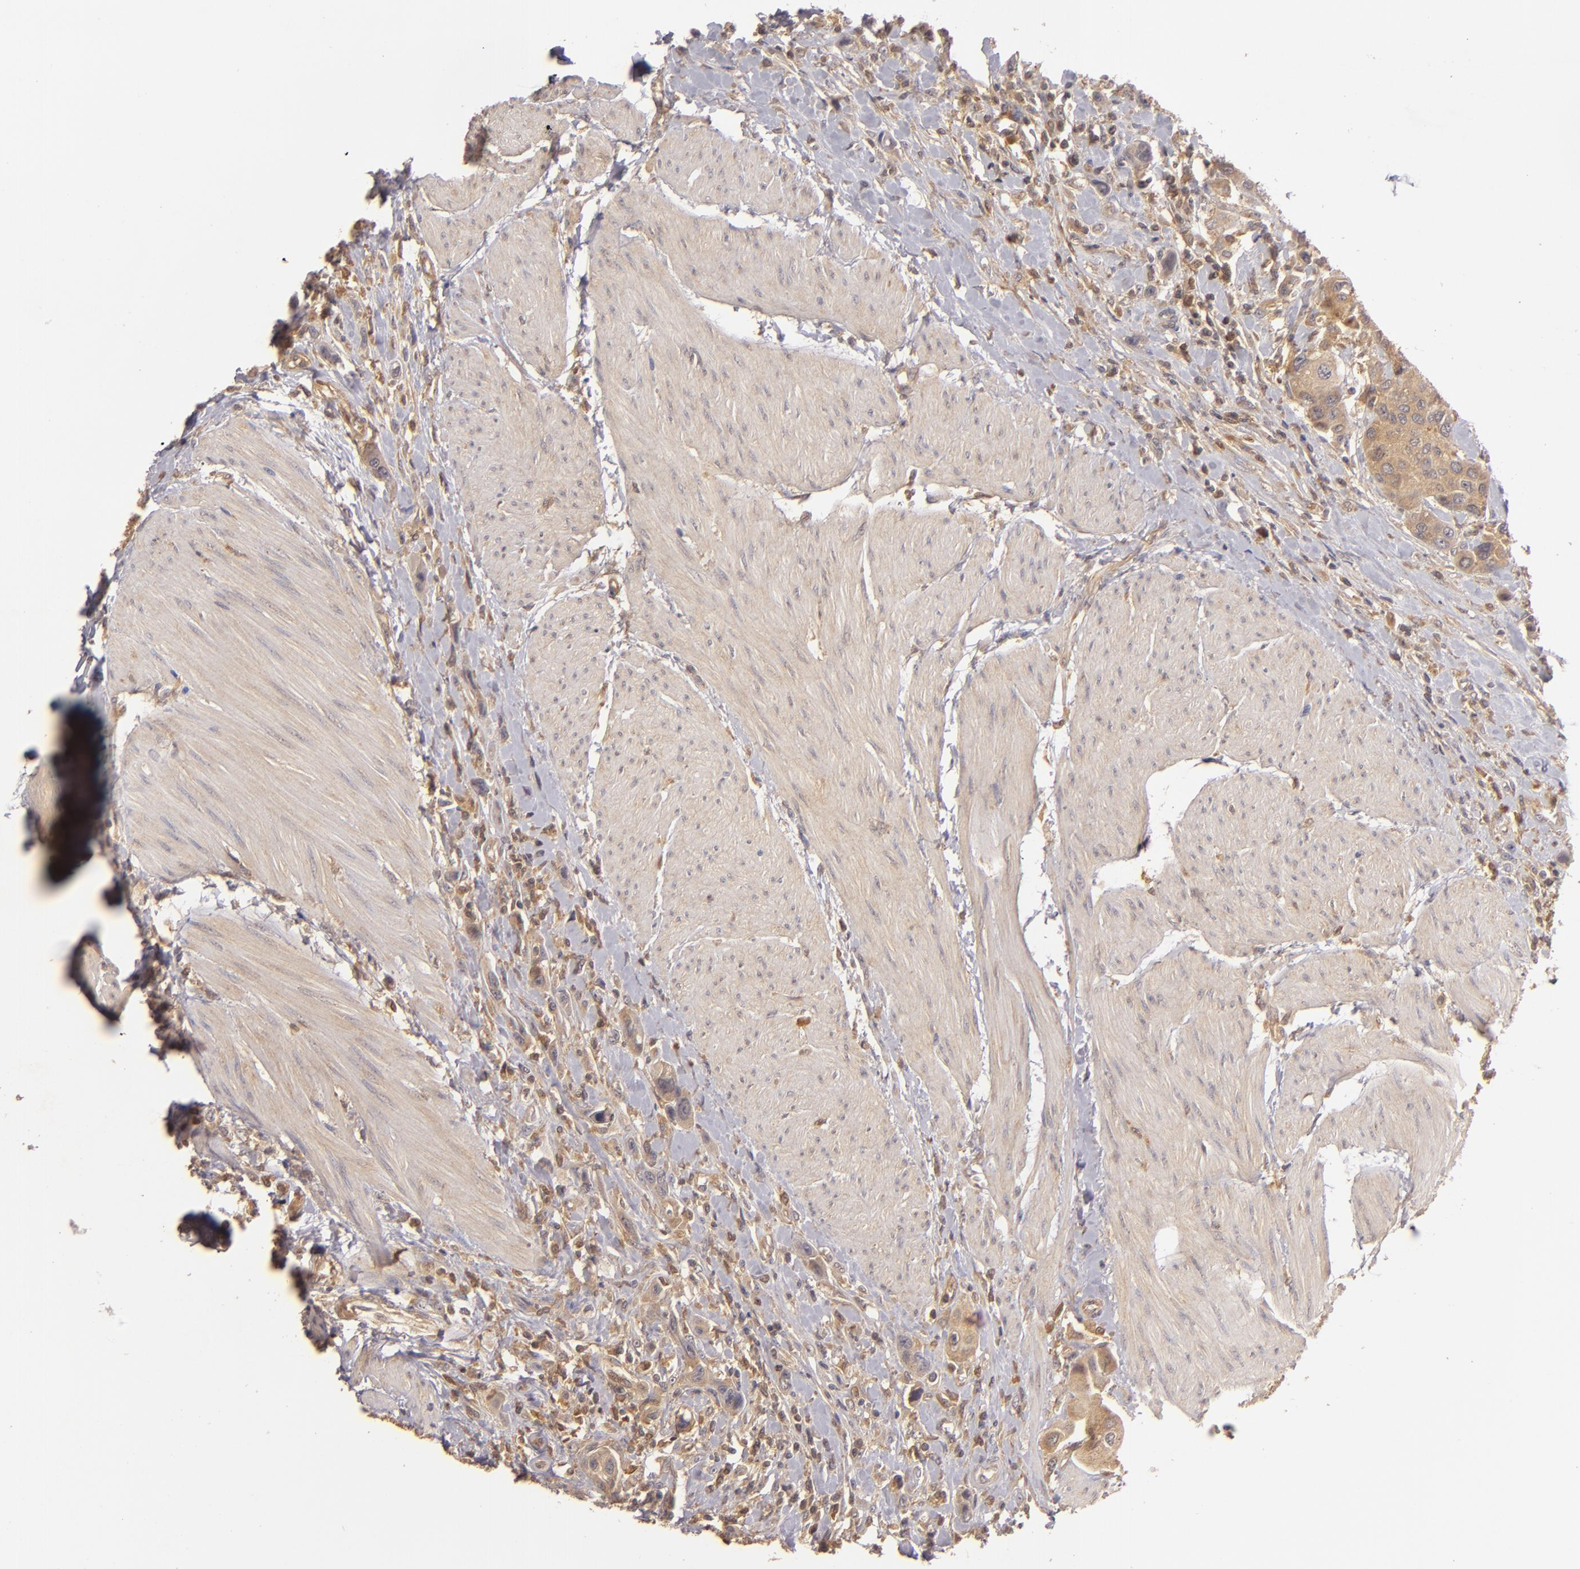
{"staining": {"intensity": "strong", "quantity": ">75%", "location": "cytoplasmic/membranous"}, "tissue": "urothelial cancer", "cell_type": "Tumor cells", "image_type": "cancer", "snomed": [{"axis": "morphology", "description": "Urothelial carcinoma, High grade"}, {"axis": "topography", "description": "Urinary bladder"}], "caption": "Approximately >75% of tumor cells in human urothelial cancer show strong cytoplasmic/membranous protein staining as visualized by brown immunohistochemical staining.", "gene": "PRKCD", "patient": {"sex": "male", "age": 50}}